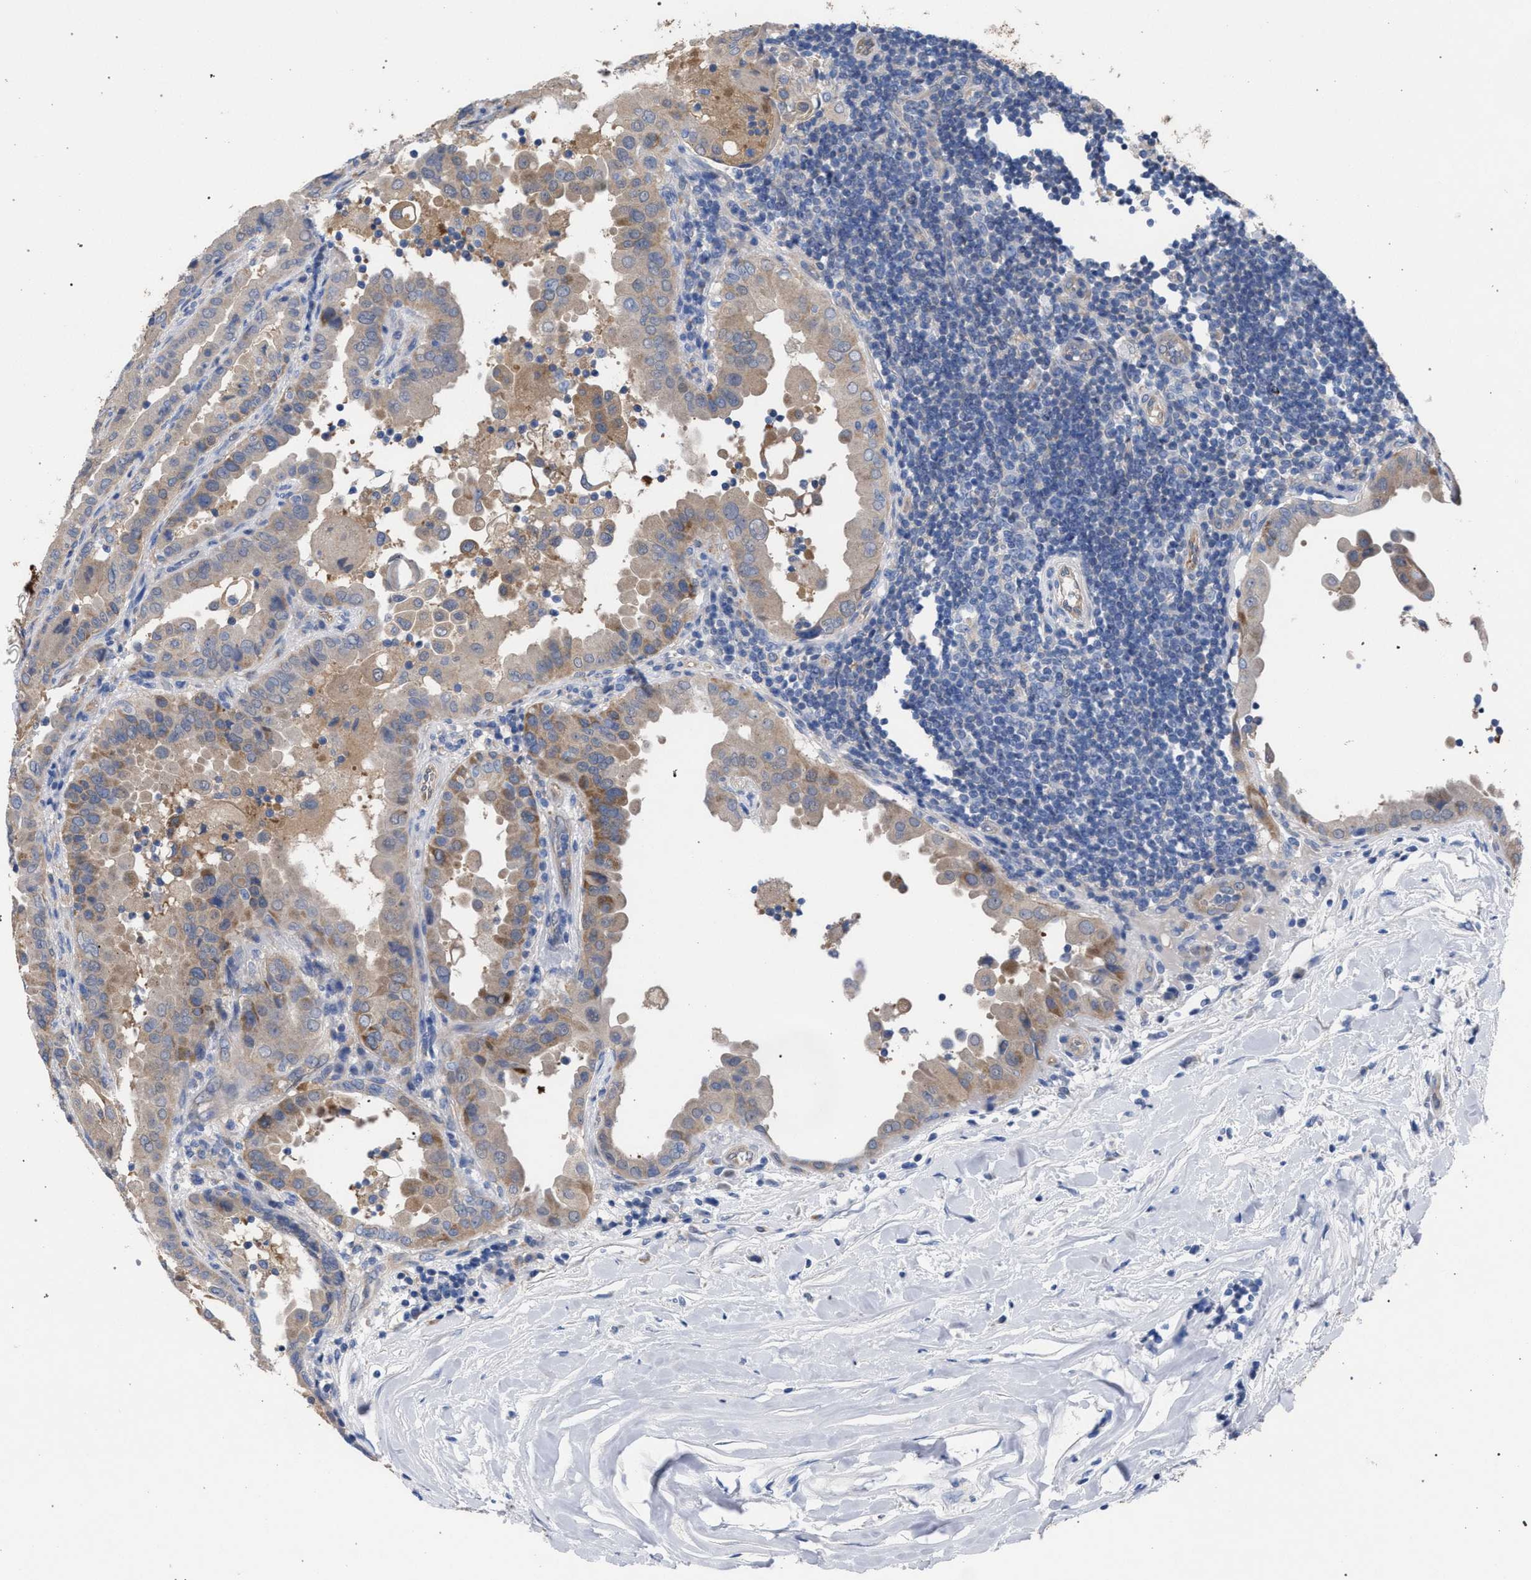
{"staining": {"intensity": "weak", "quantity": ">75%", "location": "cytoplasmic/membranous"}, "tissue": "thyroid cancer", "cell_type": "Tumor cells", "image_type": "cancer", "snomed": [{"axis": "morphology", "description": "Papillary adenocarcinoma, NOS"}, {"axis": "topography", "description": "Thyroid gland"}], "caption": "Thyroid papillary adenocarcinoma tissue shows weak cytoplasmic/membranous staining in about >75% of tumor cells", "gene": "GMPR", "patient": {"sex": "male", "age": 33}}